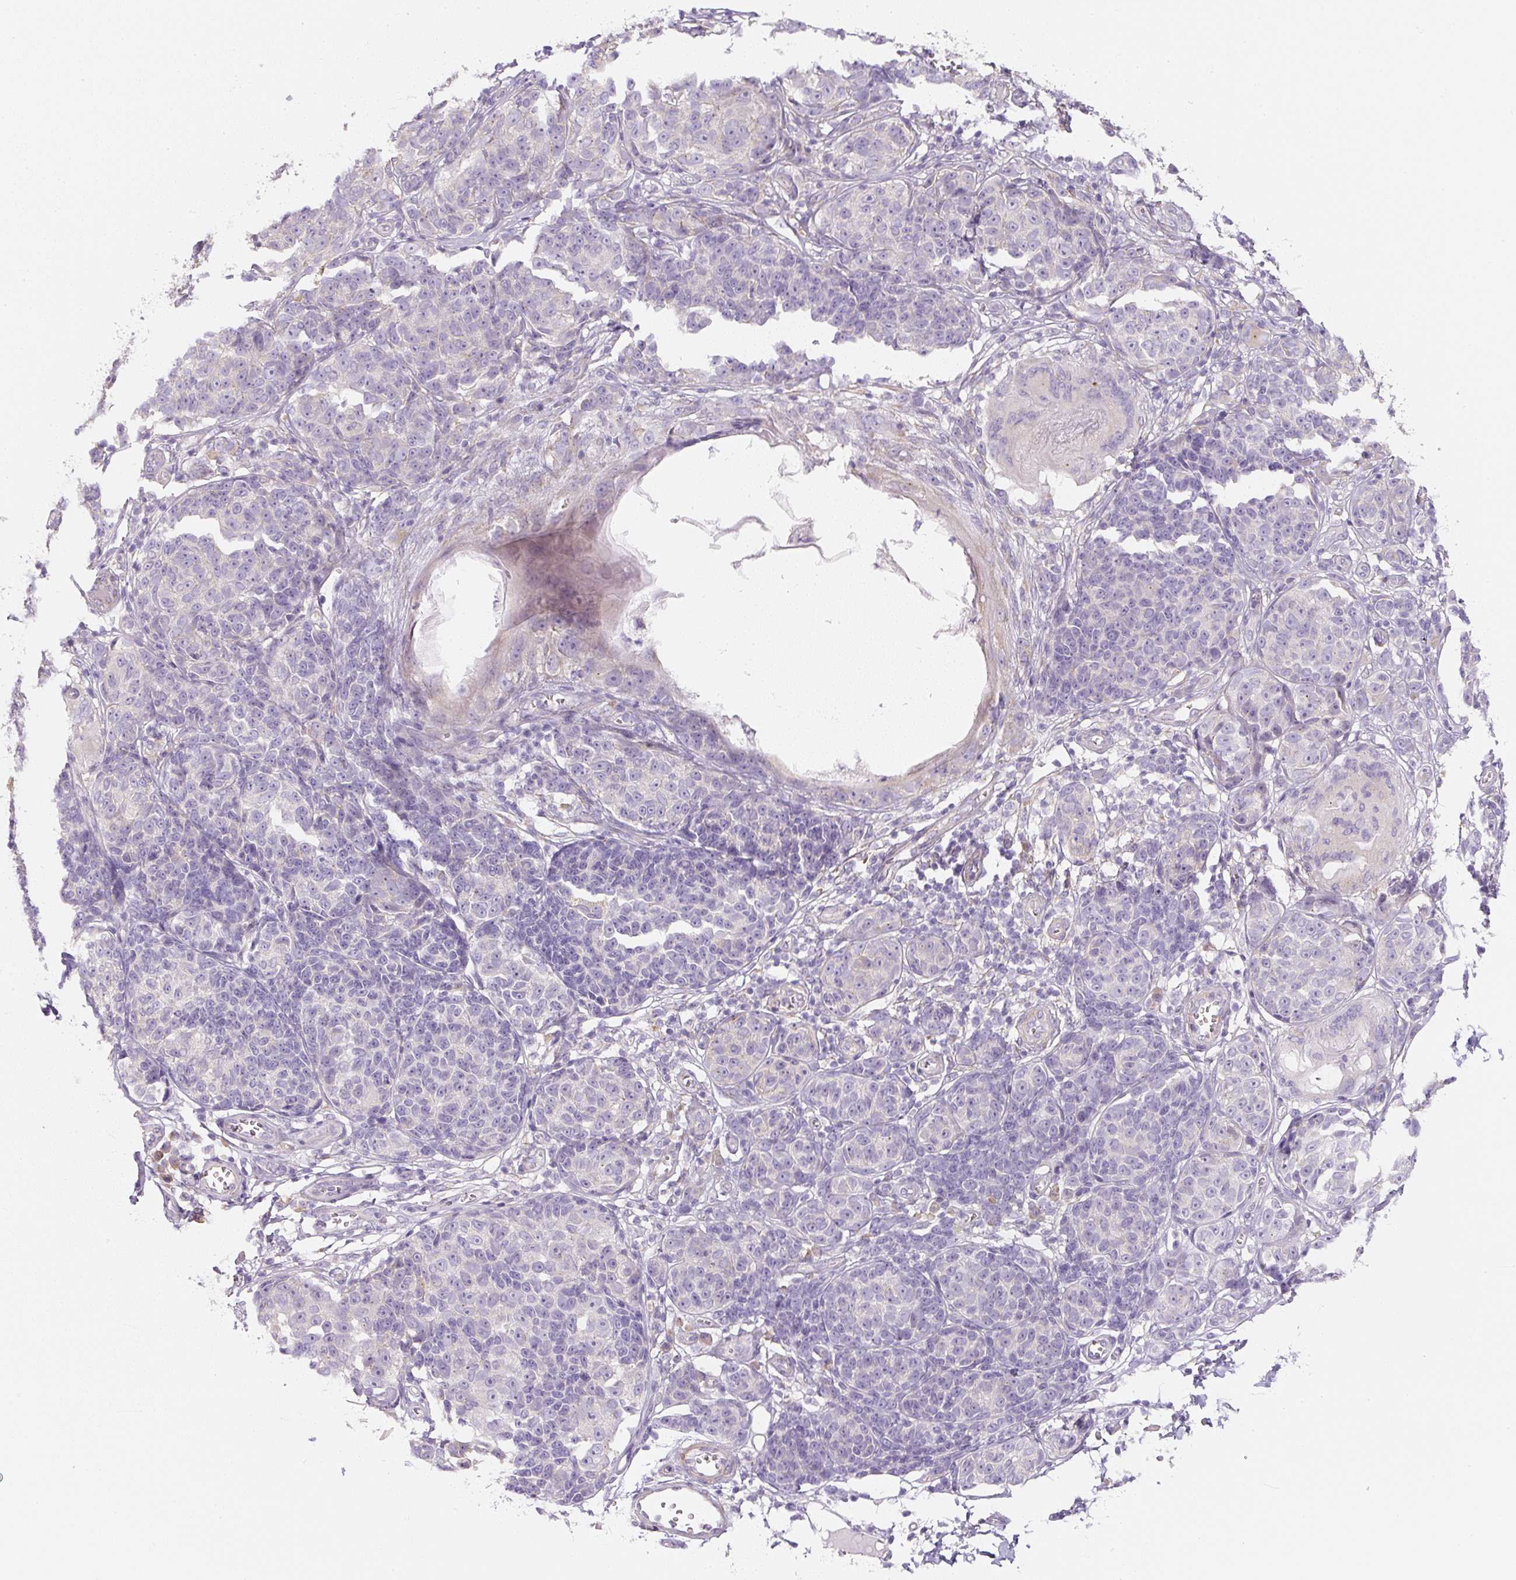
{"staining": {"intensity": "negative", "quantity": "none", "location": "none"}, "tissue": "melanoma", "cell_type": "Tumor cells", "image_type": "cancer", "snomed": [{"axis": "morphology", "description": "Malignant melanoma, NOS"}, {"axis": "topography", "description": "Skin"}], "caption": "Tumor cells are negative for protein expression in human malignant melanoma.", "gene": "PWWP3B", "patient": {"sex": "male", "age": 73}}